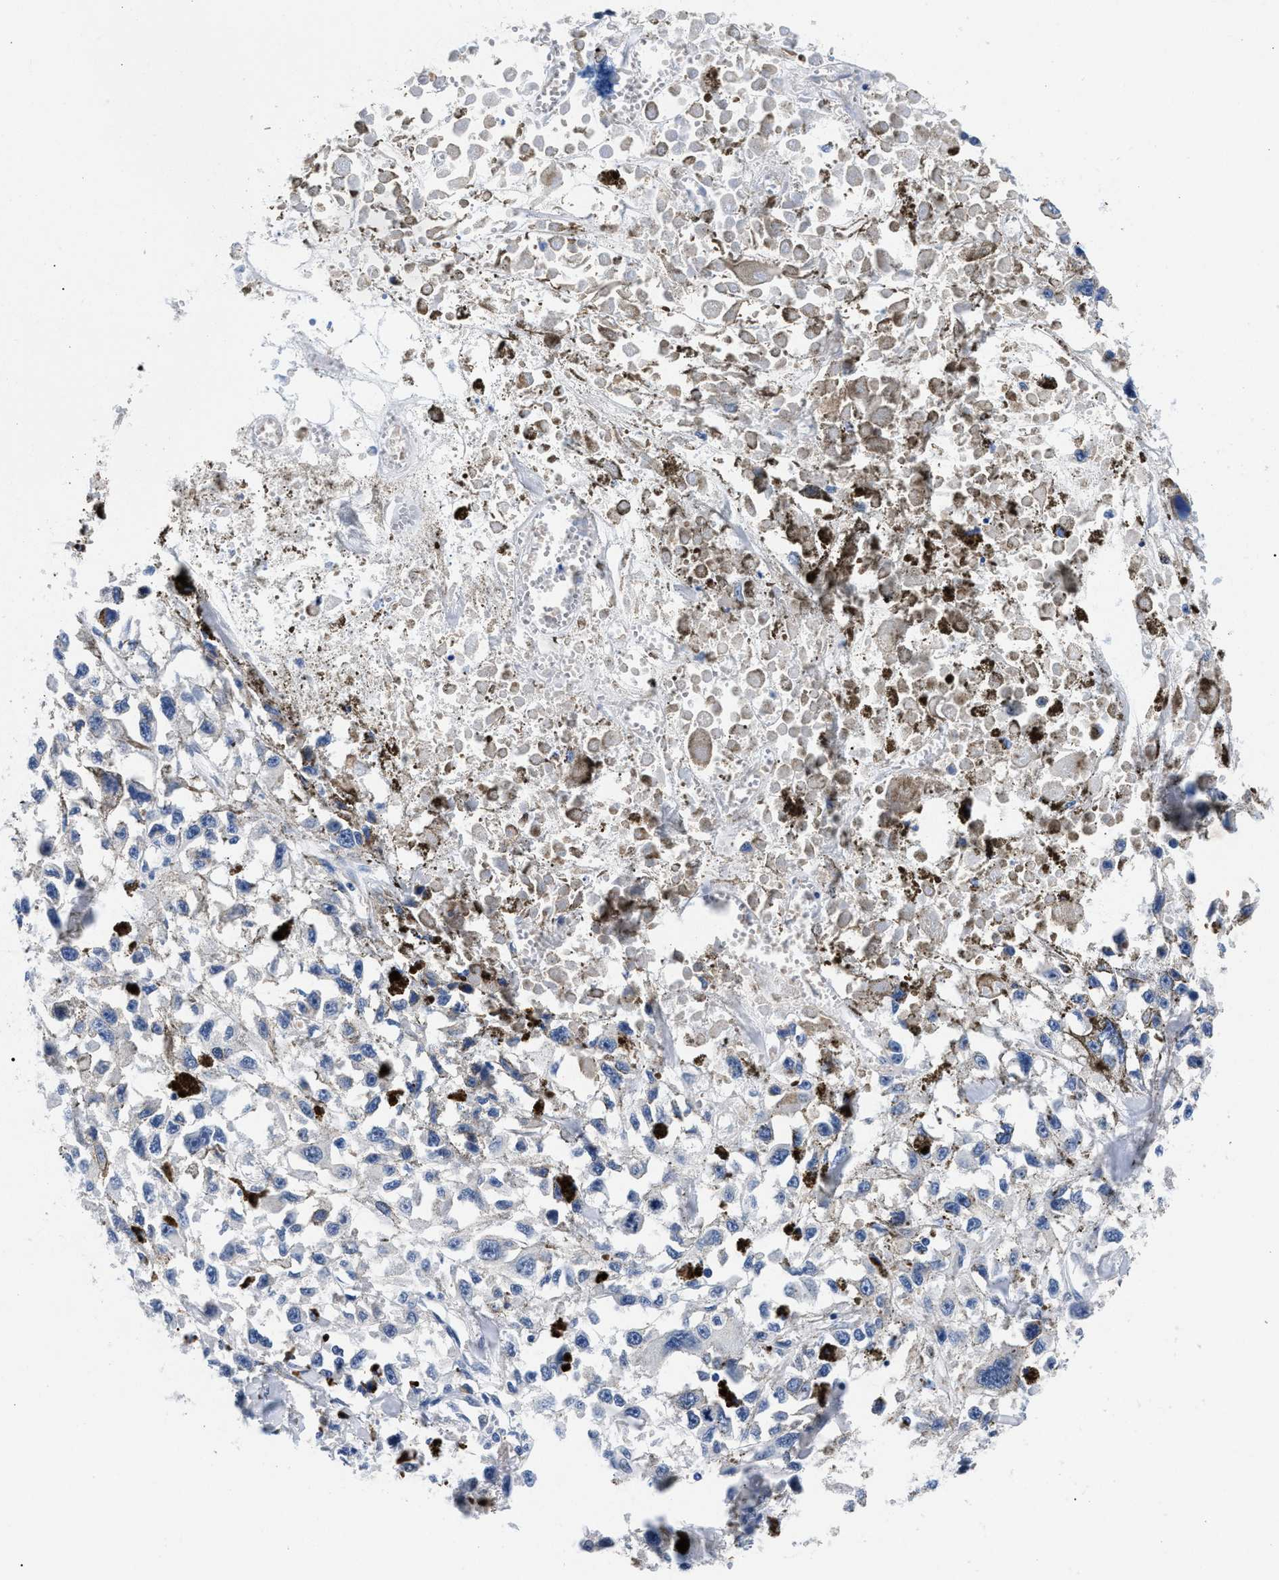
{"staining": {"intensity": "negative", "quantity": "none", "location": "none"}, "tissue": "melanoma", "cell_type": "Tumor cells", "image_type": "cancer", "snomed": [{"axis": "morphology", "description": "Malignant melanoma, Metastatic site"}, {"axis": "topography", "description": "Lymph node"}], "caption": "IHC photomicrograph of neoplastic tissue: malignant melanoma (metastatic site) stained with DAB demonstrates no significant protein positivity in tumor cells.", "gene": "P2RY4", "patient": {"sex": "male", "age": 59}}